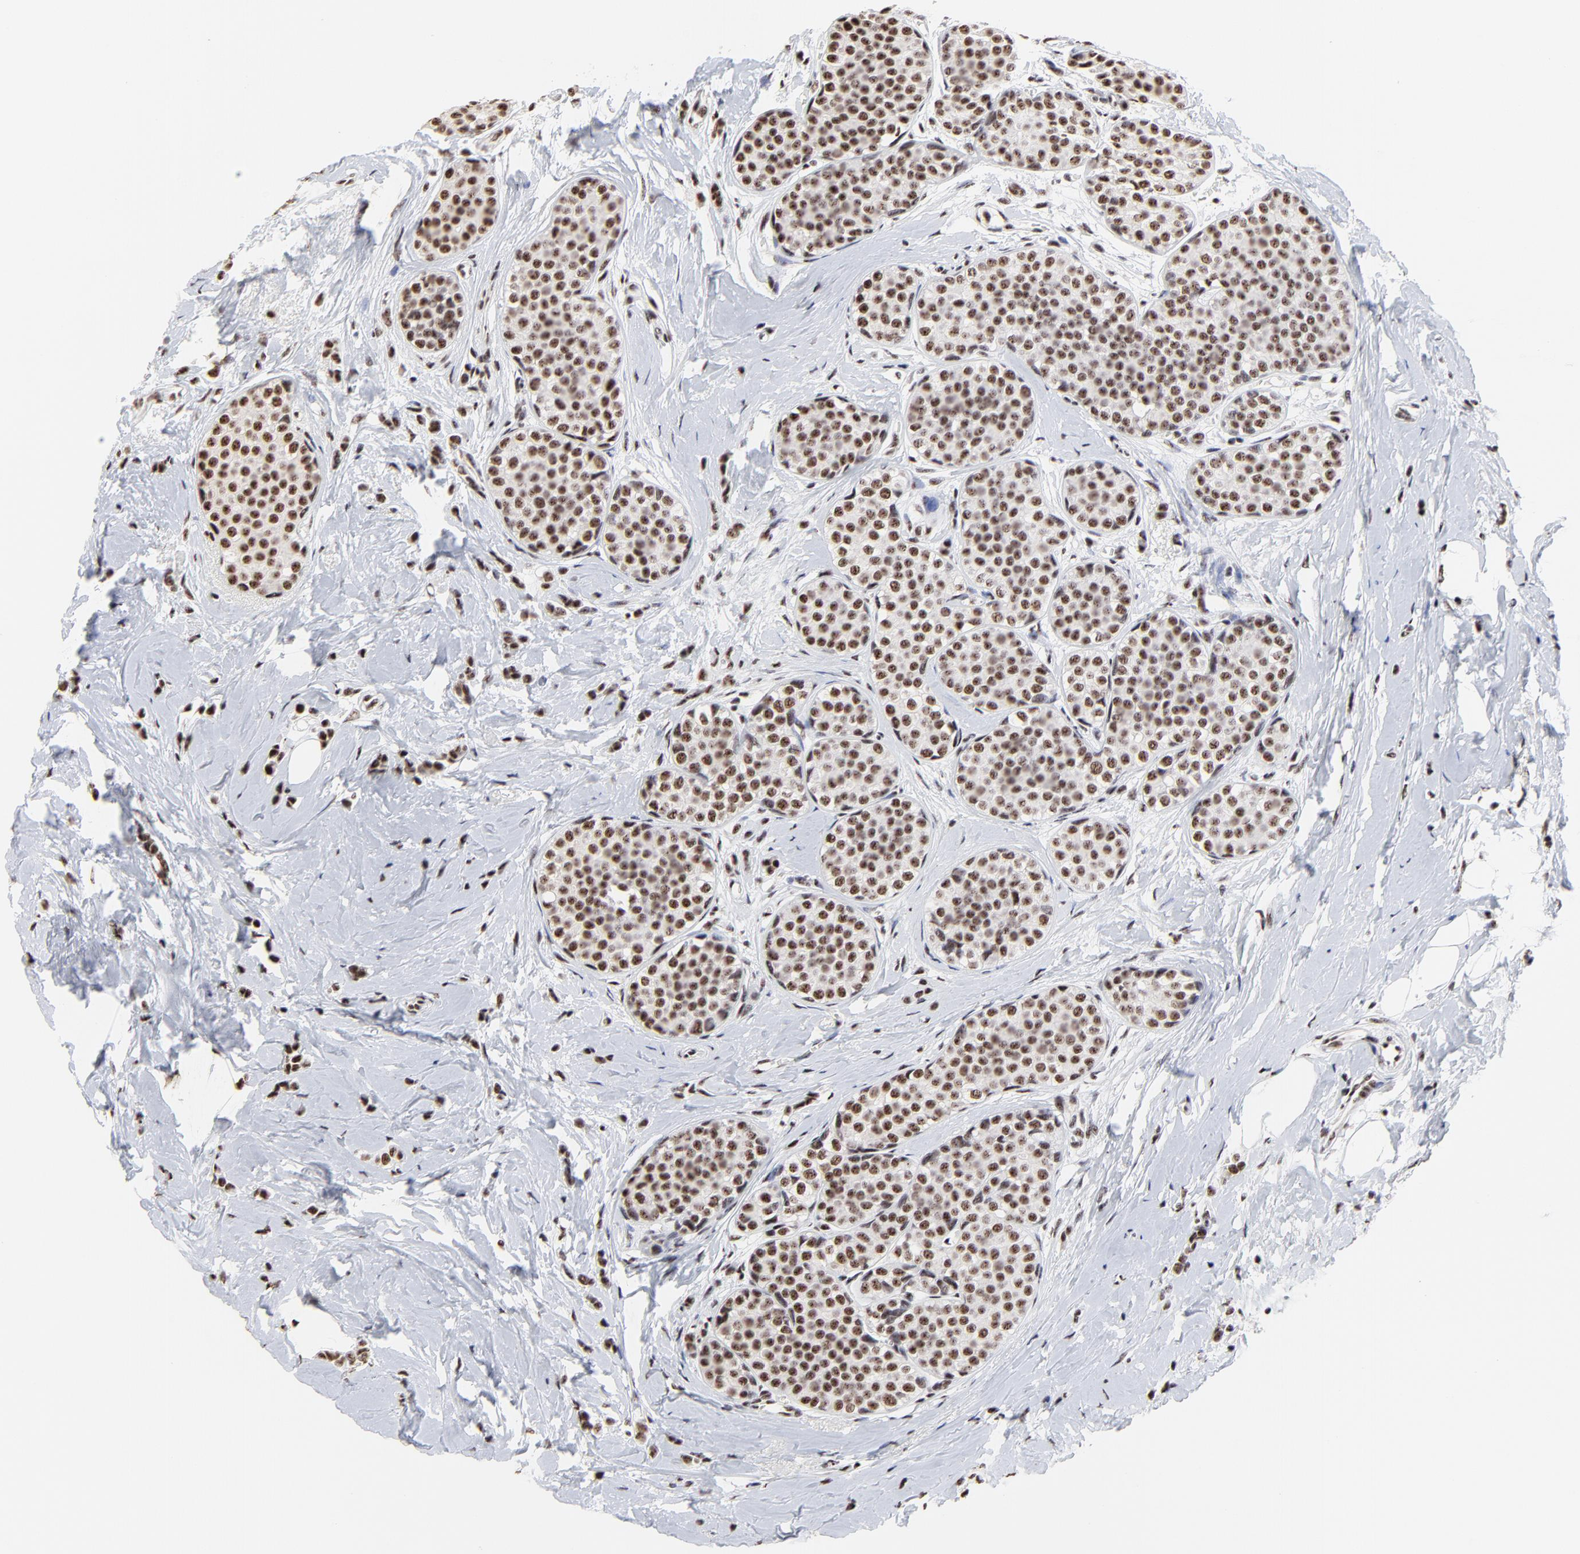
{"staining": {"intensity": "moderate", "quantity": ">75%", "location": "nuclear"}, "tissue": "breast cancer", "cell_type": "Tumor cells", "image_type": "cancer", "snomed": [{"axis": "morphology", "description": "Lobular carcinoma"}, {"axis": "topography", "description": "Breast"}], "caption": "Human breast lobular carcinoma stained for a protein (brown) reveals moderate nuclear positive expression in approximately >75% of tumor cells.", "gene": "MBD4", "patient": {"sex": "female", "age": 64}}